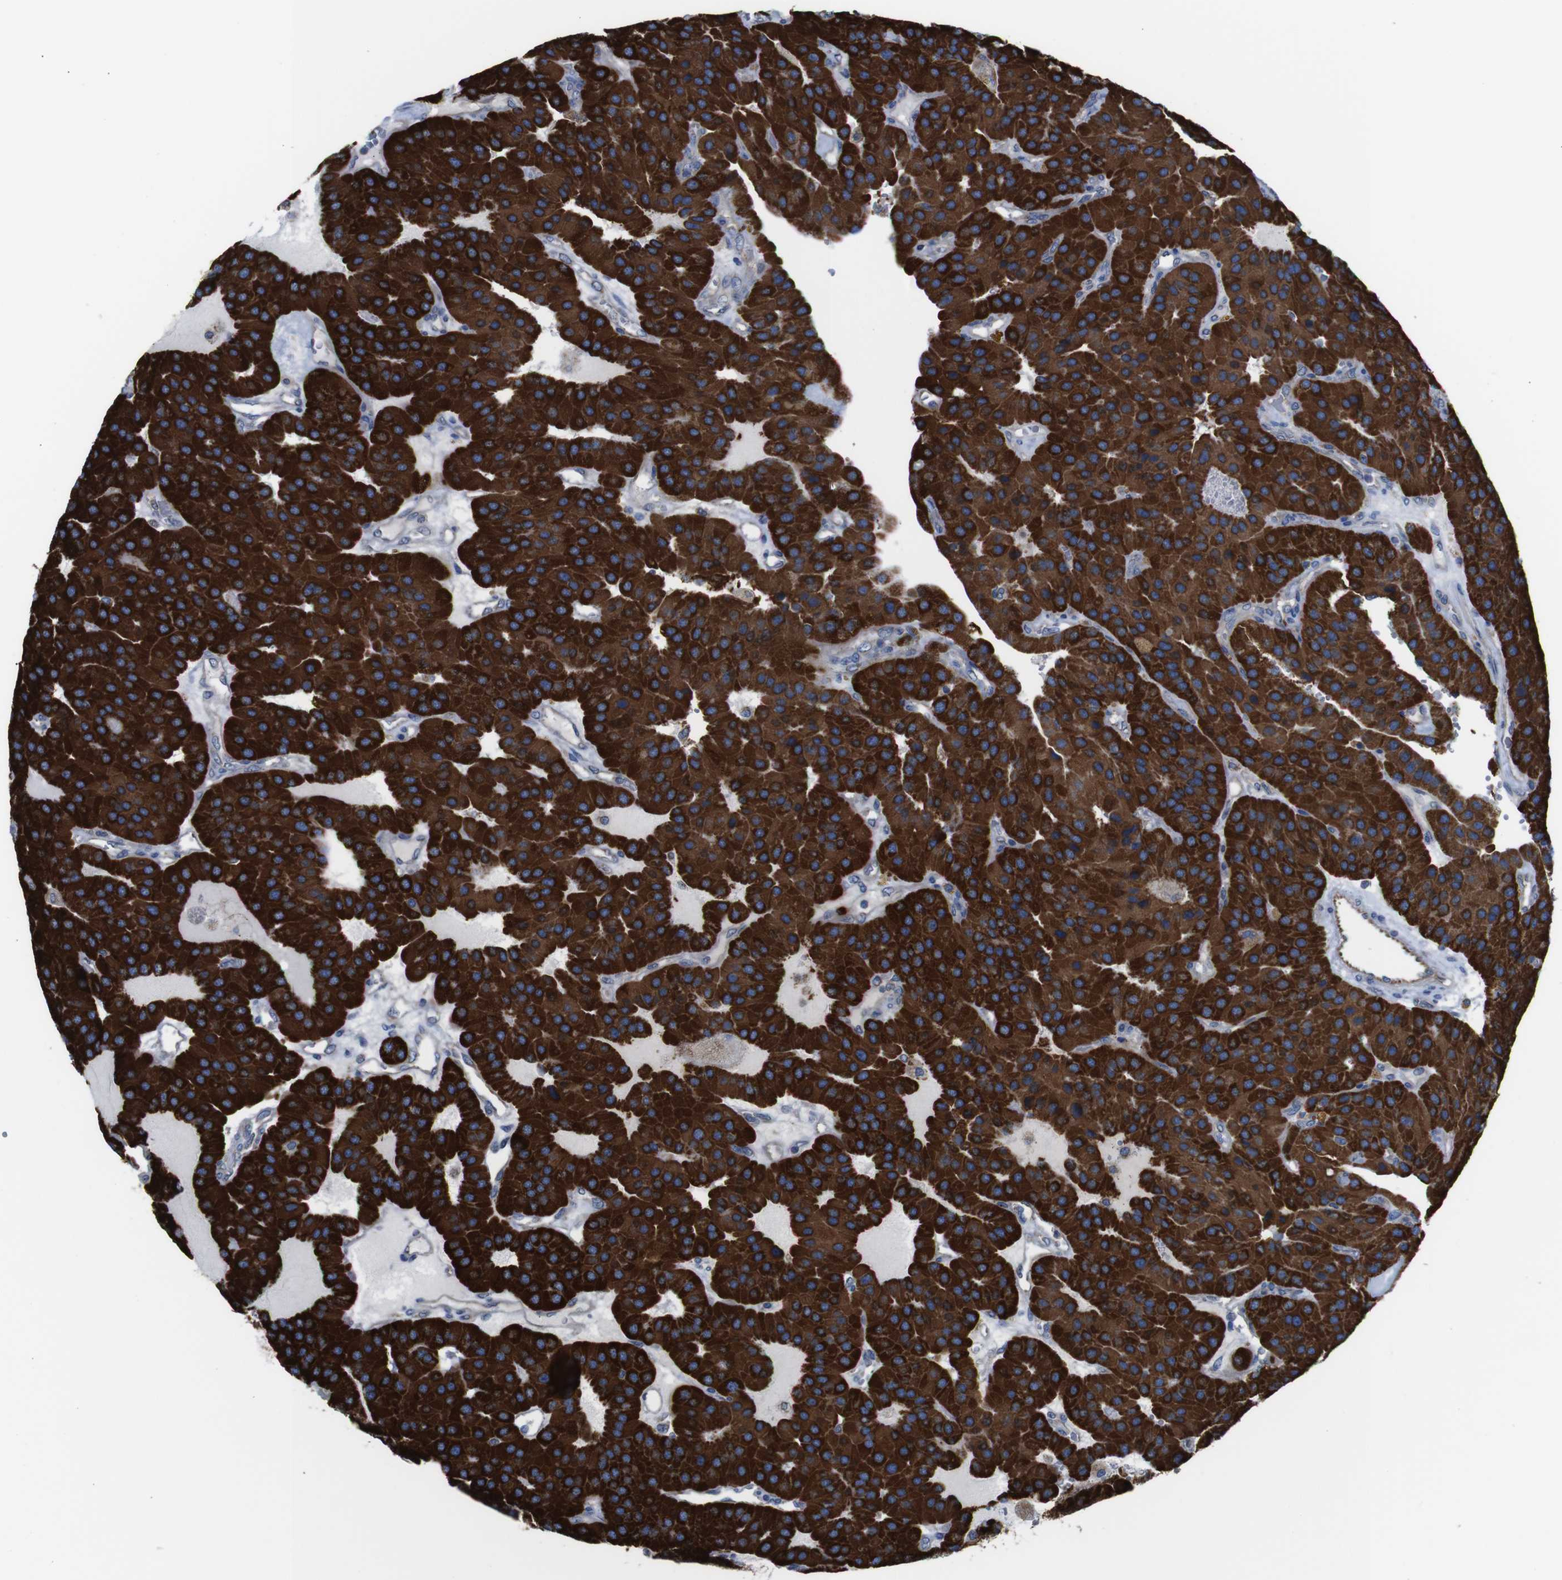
{"staining": {"intensity": "strong", "quantity": "25%-75%", "location": "cytoplasmic/membranous"}, "tissue": "parathyroid gland", "cell_type": "Glandular cells", "image_type": "normal", "snomed": [{"axis": "morphology", "description": "Normal tissue, NOS"}, {"axis": "morphology", "description": "Adenoma, NOS"}, {"axis": "topography", "description": "Parathyroid gland"}], "caption": "The immunohistochemical stain highlights strong cytoplasmic/membranous positivity in glandular cells of unremarkable parathyroid gland. (Stains: DAB (3,3'-diaminobenzidine) in brown, nuclei in blue, Microscopy: brightfield microscopy at high magnification).", "gene": "PDCD1LG2", "patient": {"sex": "female", "age": 86}}